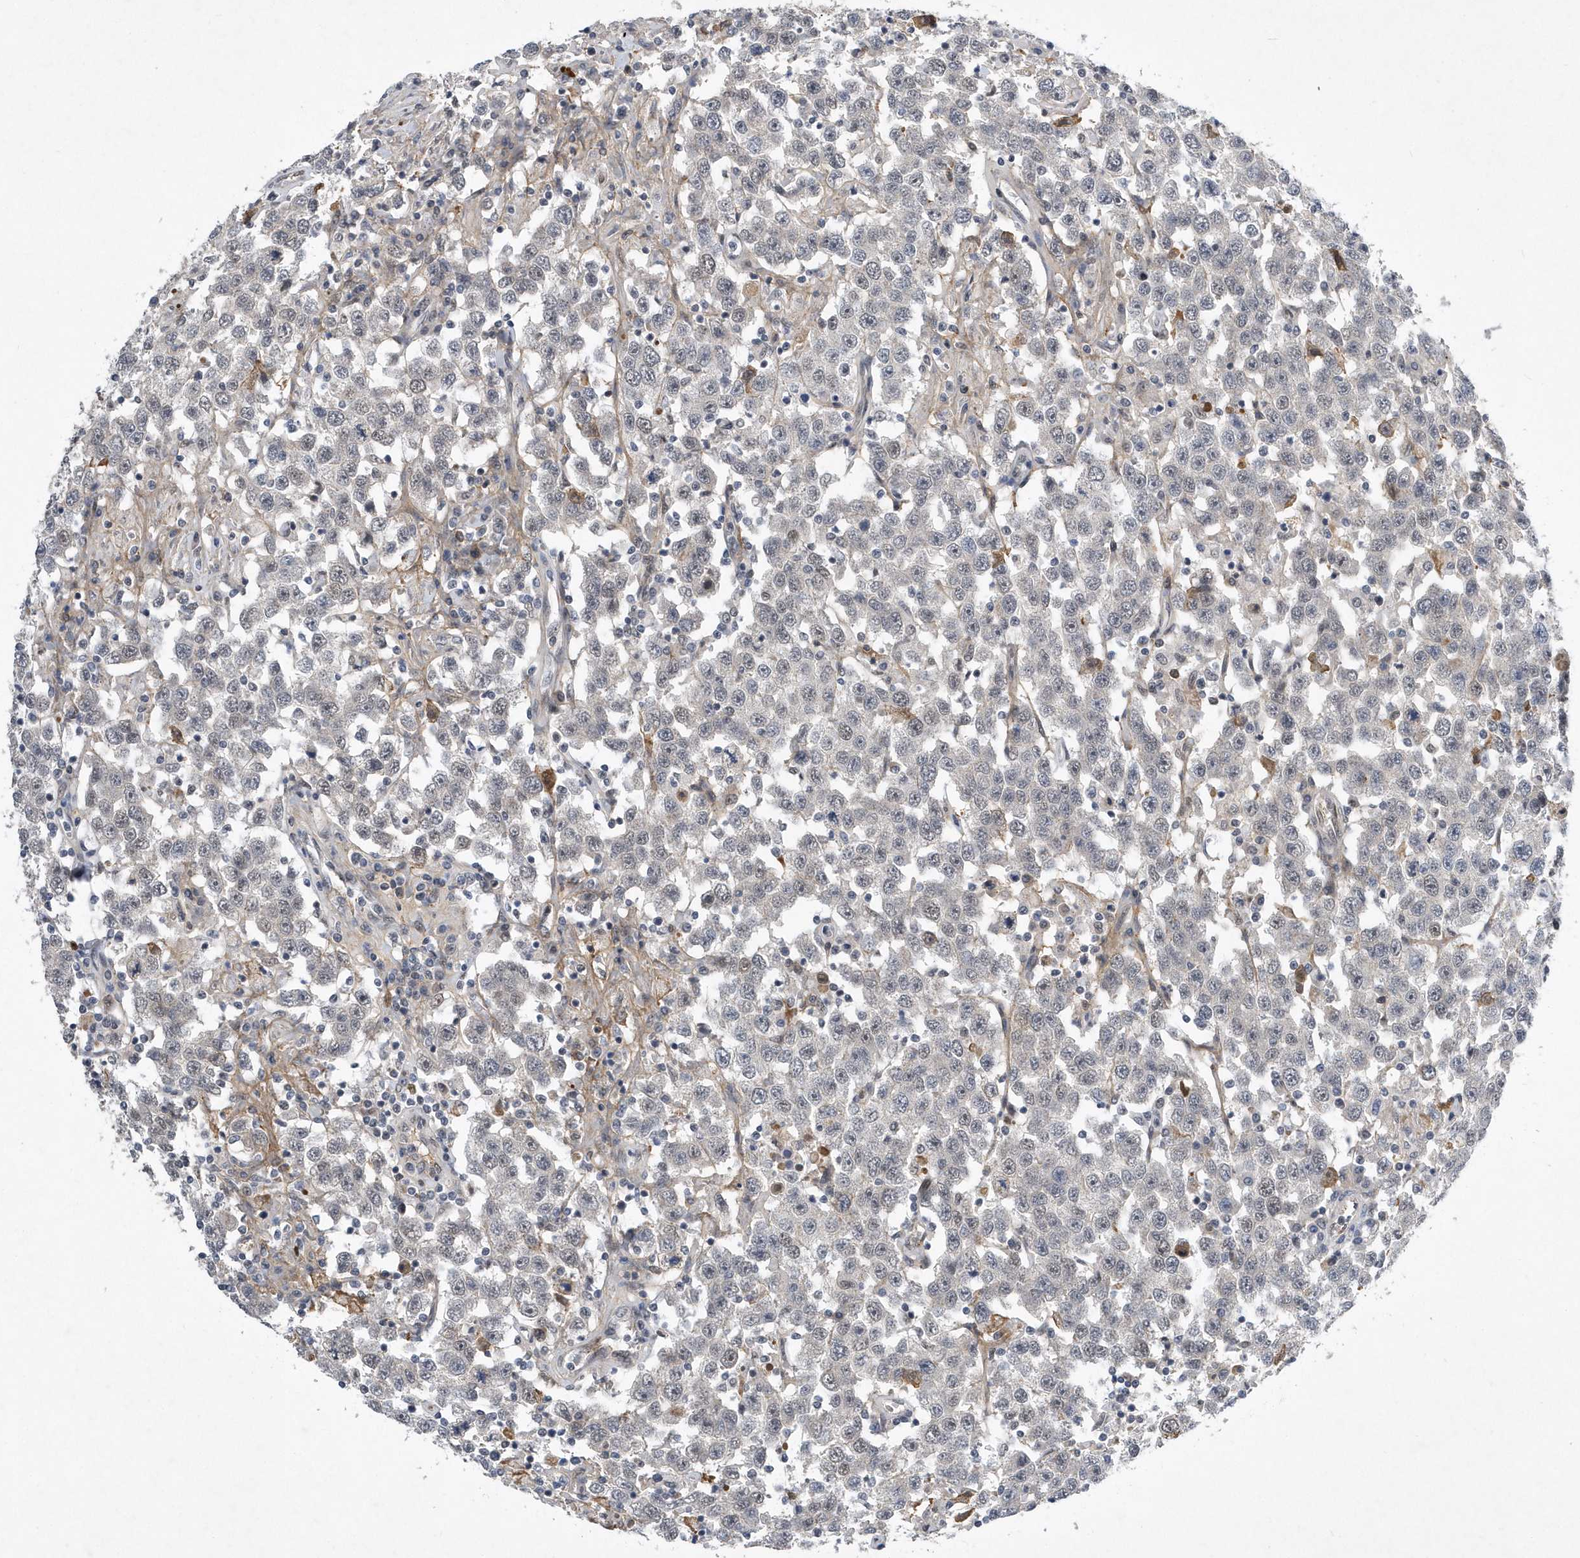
{"staining": {"intensity": "negative", "quantity": "none", "location": "none"}, "tissue": "testis cancer", "cell_type": "Tumor cells", "image_type": "cancer", "snomed": [{"axis": "morphology", "description": "Seminoma, NOS"}, {"axis": "topography", "description": "Testis"}], "caption": "A high-resolution histopathology image shows IHC staining of testis cancer, which displays no significant positivity in tumor cells.", "gene": "FAM217A", "patient": {"sex": "male", "age": 41}}